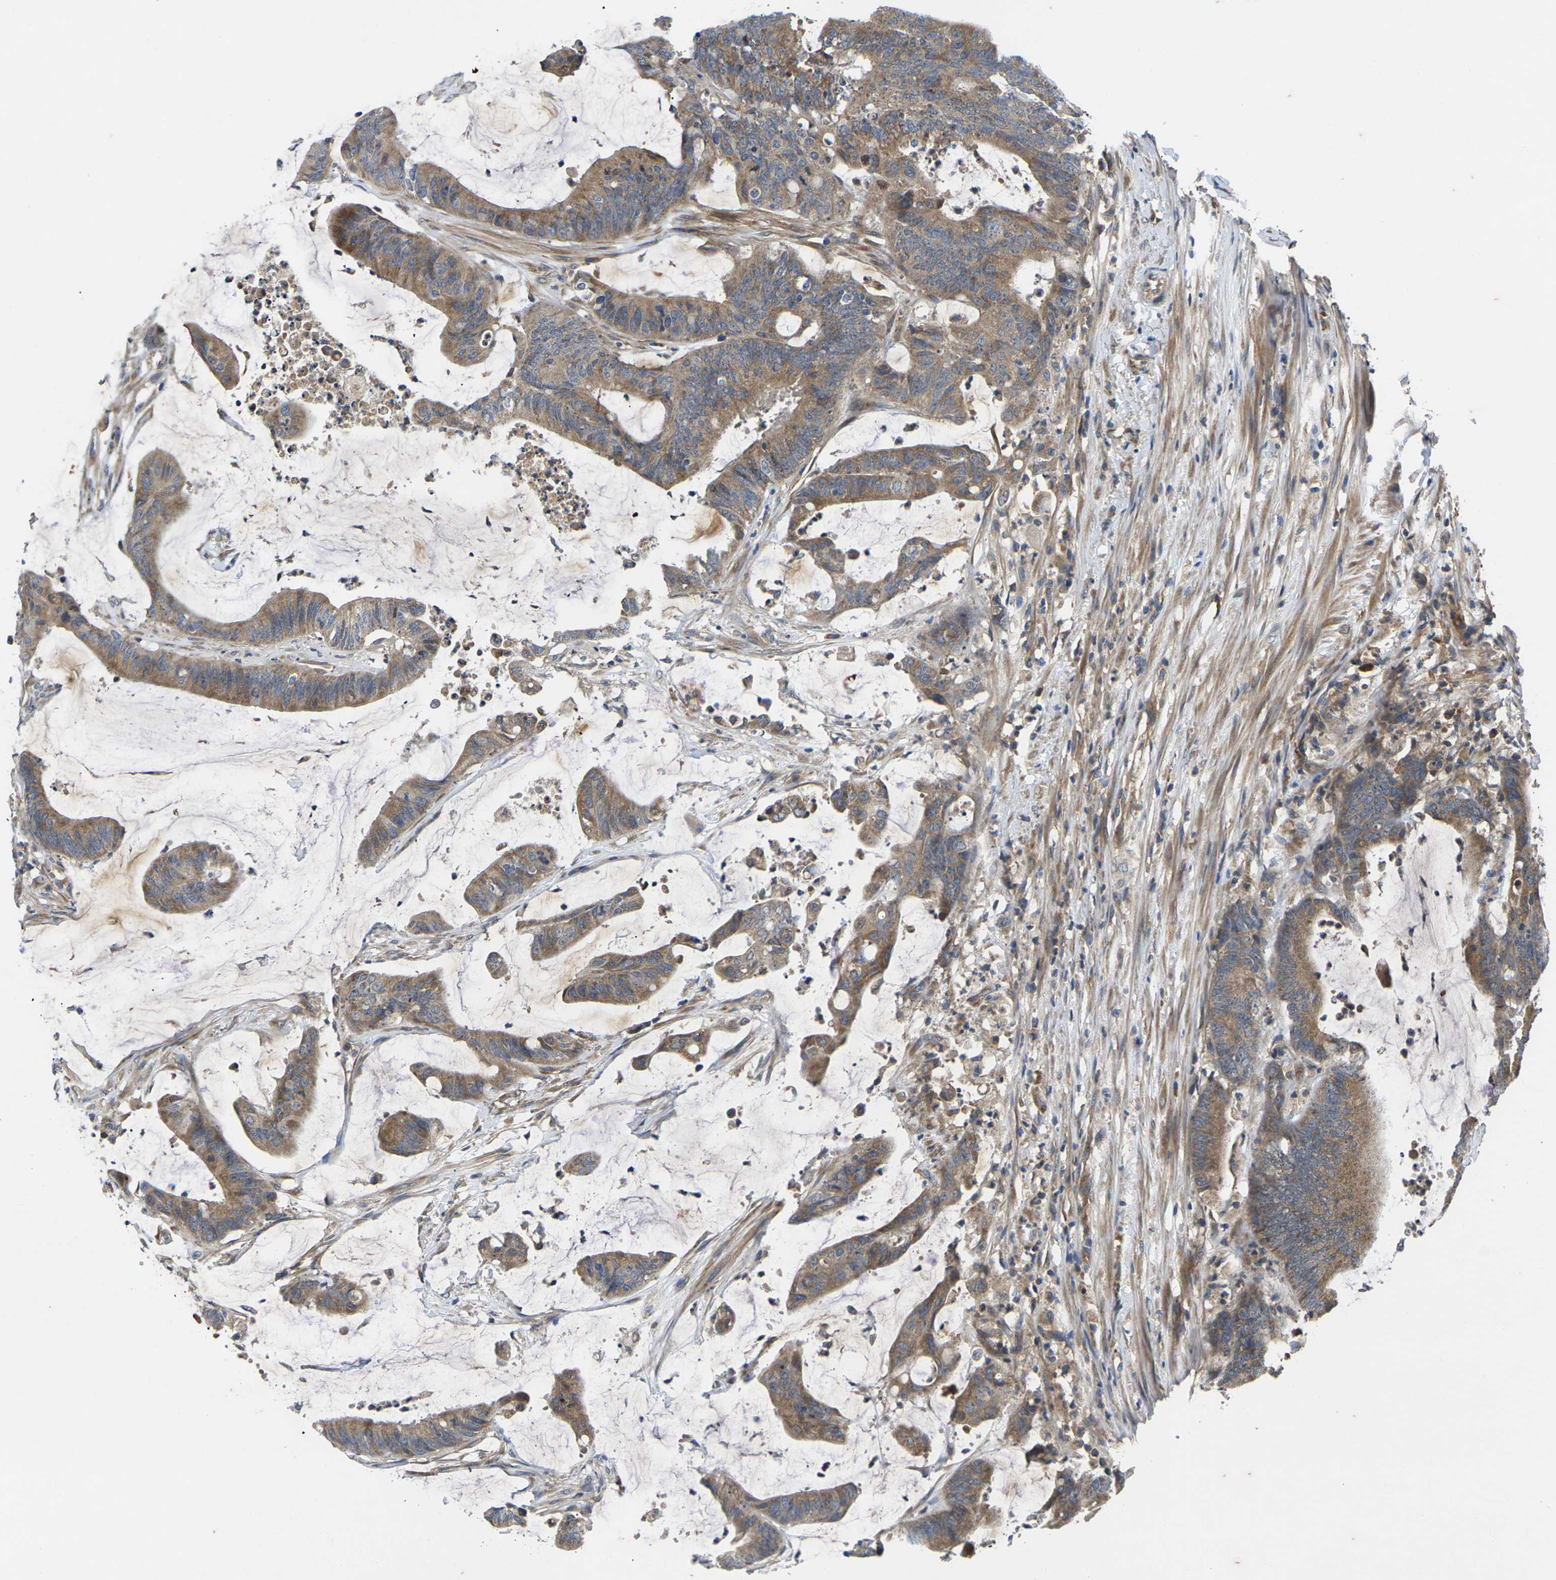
{"staining": {"intensity": "moderate", "quantity": ">75%", "location": "cytoplasmic/membranous"}, "tissue": "colorectal cancer", "cell_type": "Tumor cells", "image_type": "cancer", "snomed": [{"axis": "morphology", "description": "Adenocarcinoma, NOS"}, {"axis": "topography", "description": "Rectum"}], "caption": "Colorectal cancer (adenocarcinoma) stained with a brown dye shows moderate cytoplasmic/membranous positive positivity in approximately >75% of tumor cells.", "gene": "KIF1B", "patient": {"sex": "female", "age": 66}}